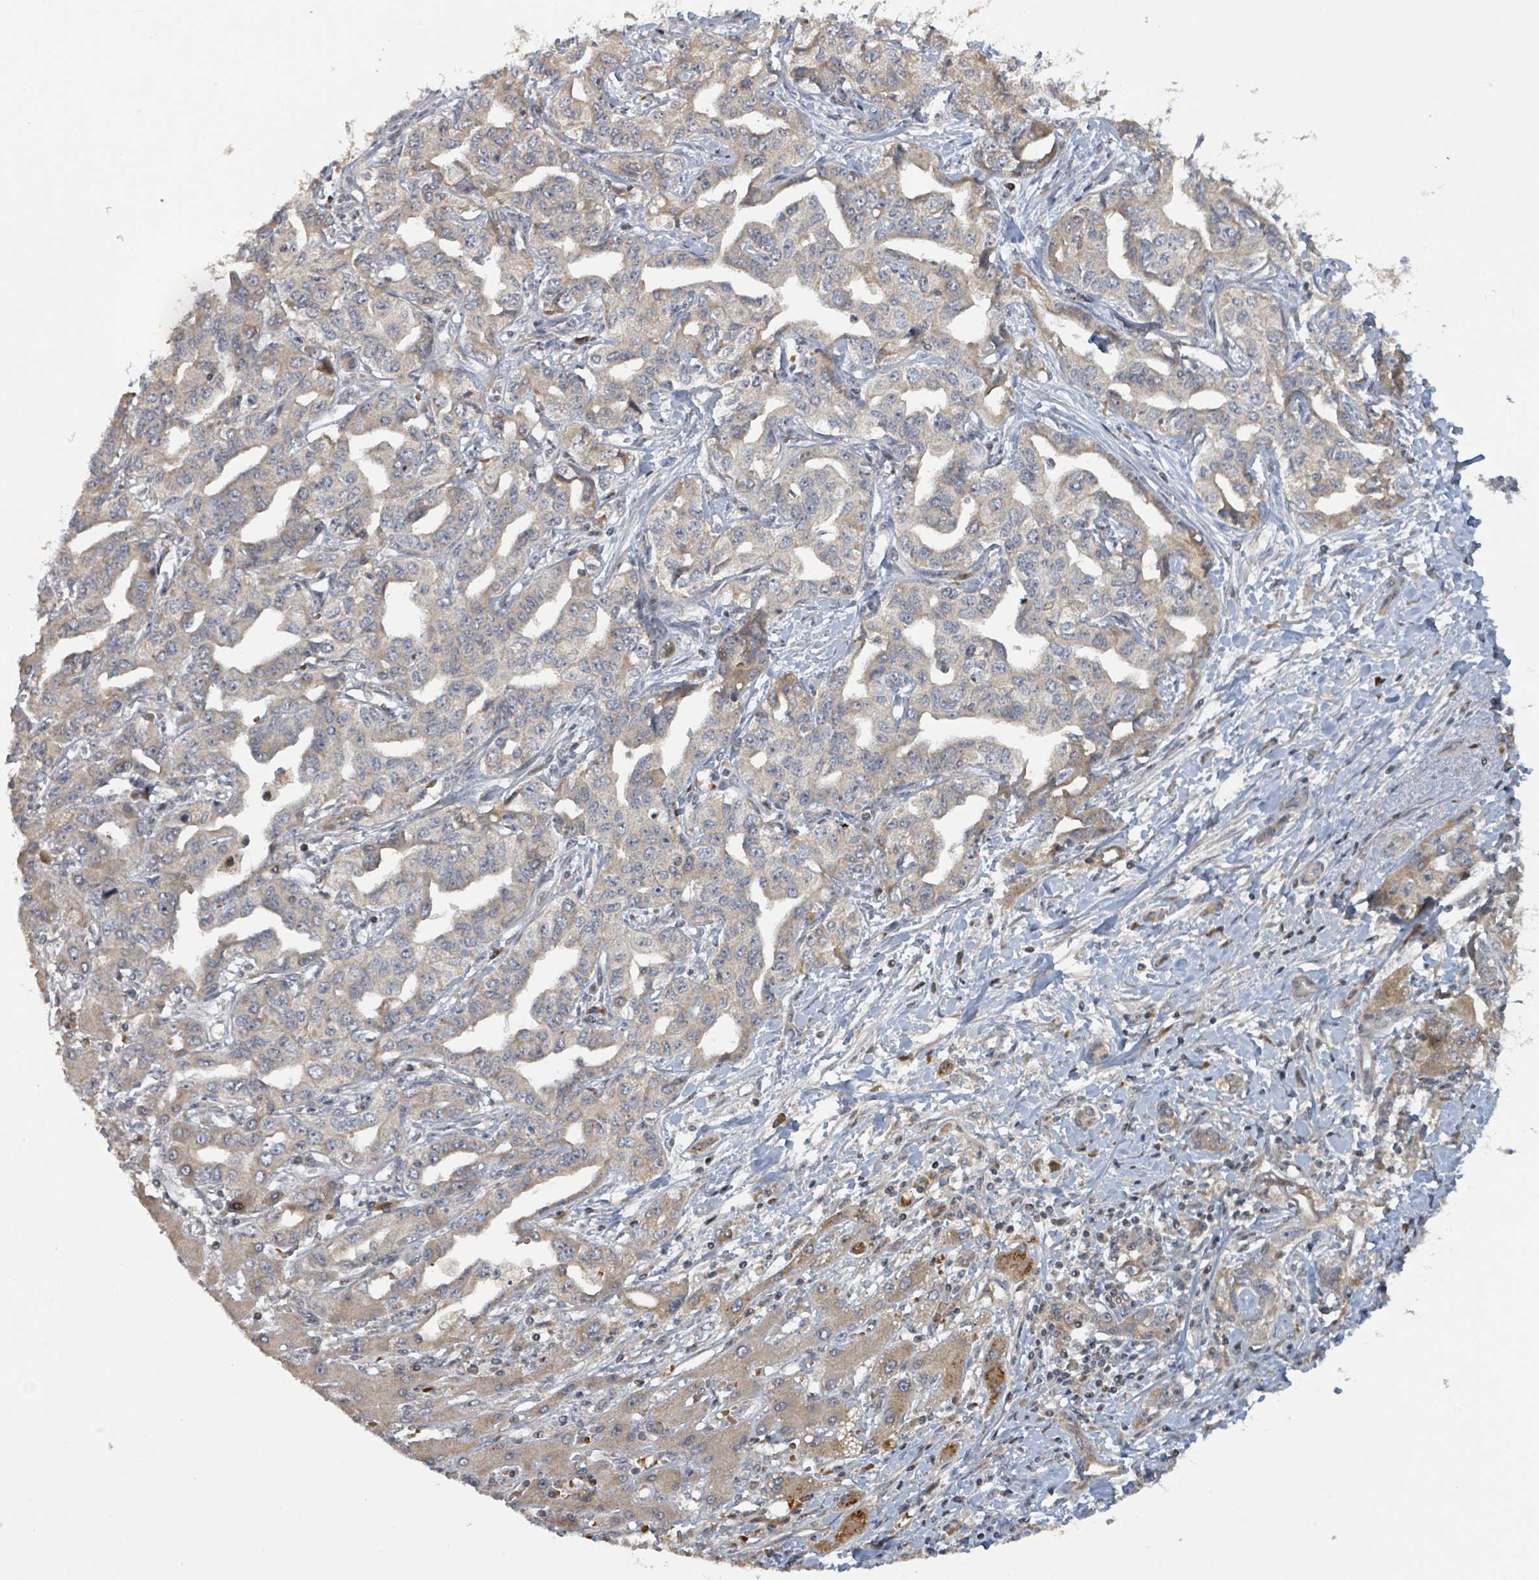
{"staining": {"intensity": "weak", "quantity": "25%-75%", "location": "cytoplasmic/membranous"}, "tissue": "liver cancer", "cell_type": "Tumor cells", "image_type": "cancer", "snomed": [{"axis": "morphology", "description": "Cholangiocarcinoma"}, {"axis": "topography", "description": "Liver"}], "caption": "Weak cytoplasmic/membranous expression for a protein is identified in about 25%-75% of tumor cells of liver cancer using IHC.", "gene": "ITGA11", "patient": {"sex": "male", "age": 59}}